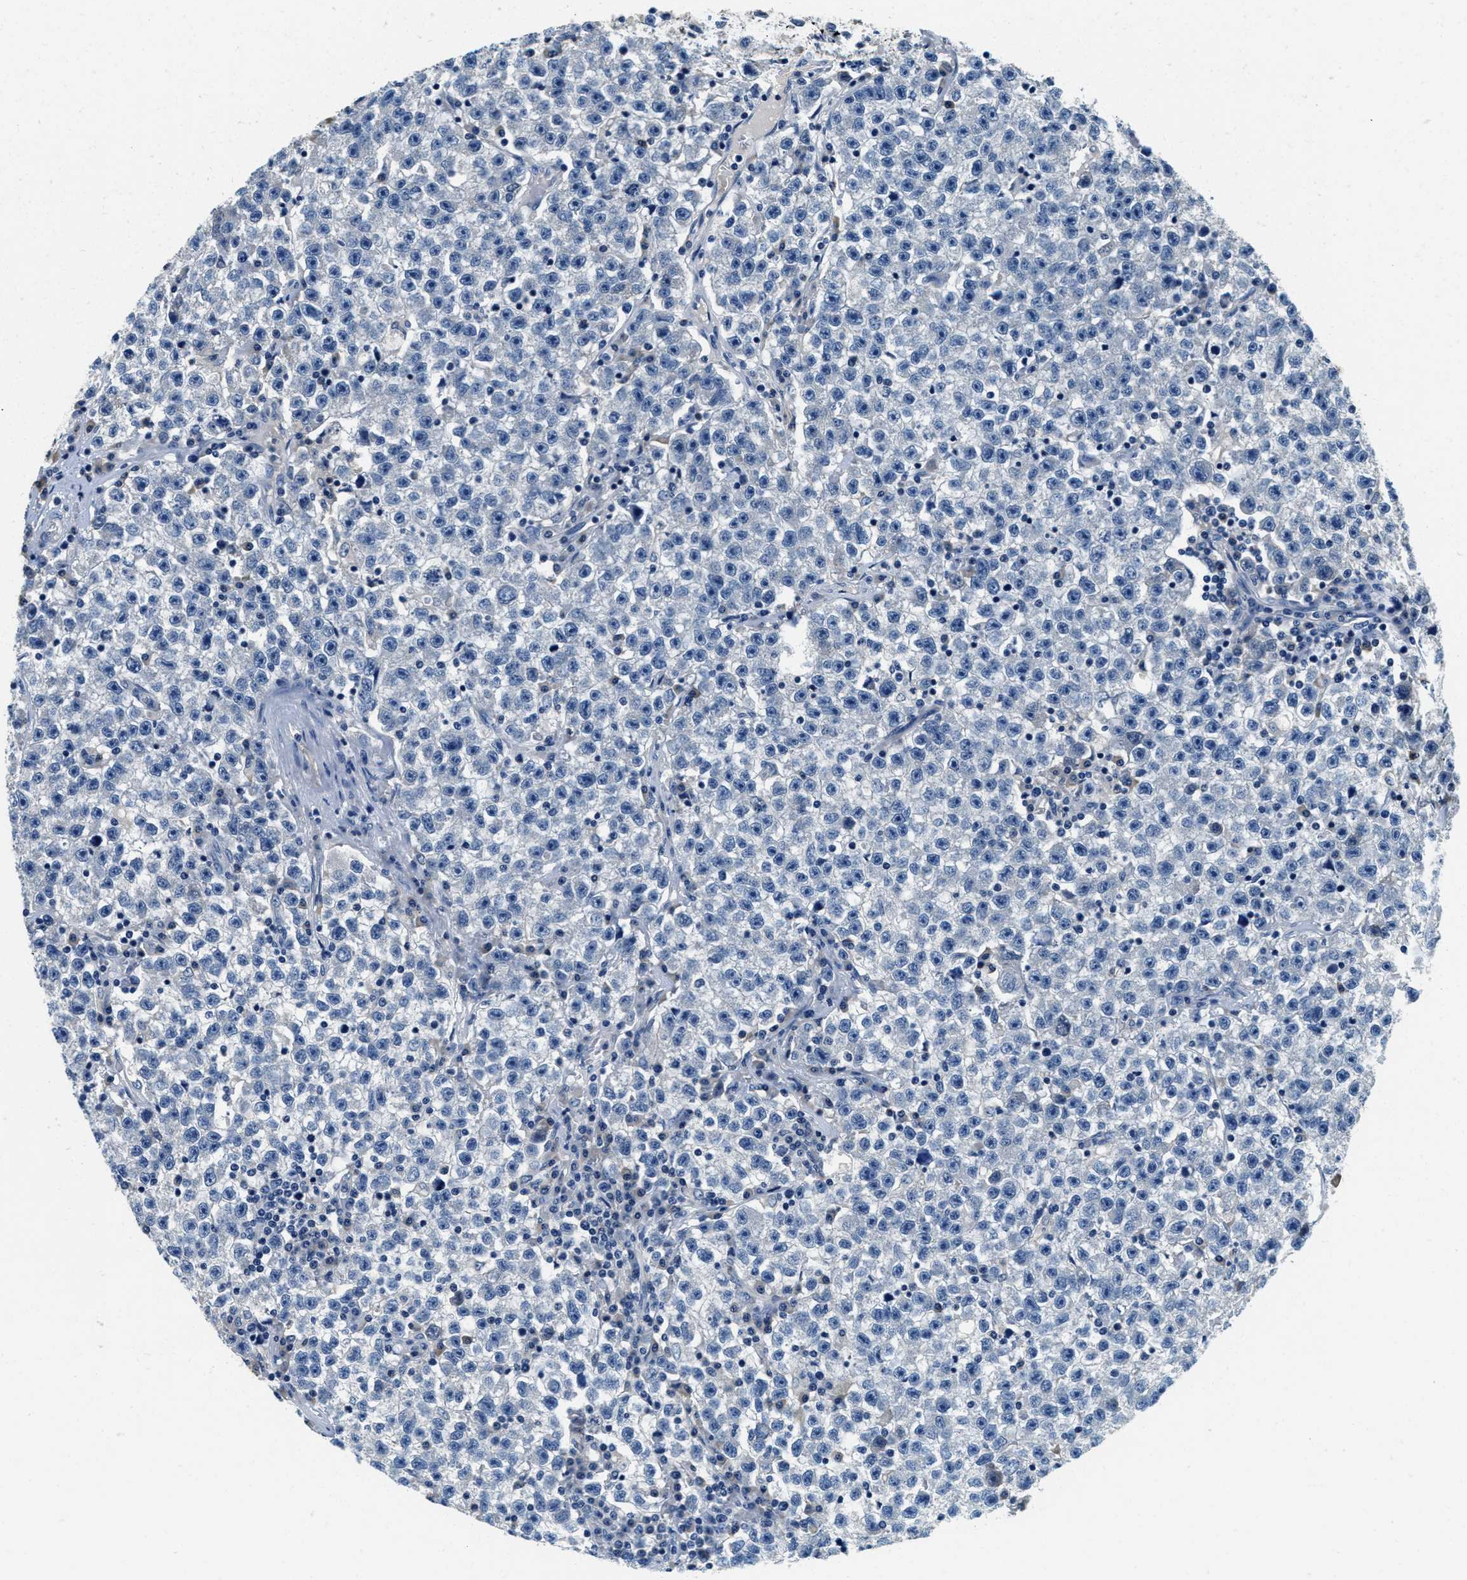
{"staining": {"intensity": "negative", "quantity": "none", "location": "none"}, "tissue": "testis cancer", "cell_type": "Tumor cells", "image_type": "cancer", "snomed": [{"axis": "morphology", "description": "Seminoma, NOS"}, {"axis": "topography", "description": "Testis"}], "caption": "Protein analysis of testis seminoma demonstrates no significant staining in tumor cells.", "gene": "ALDH3A2", "patient": {"sex": "male", "age": 22}}